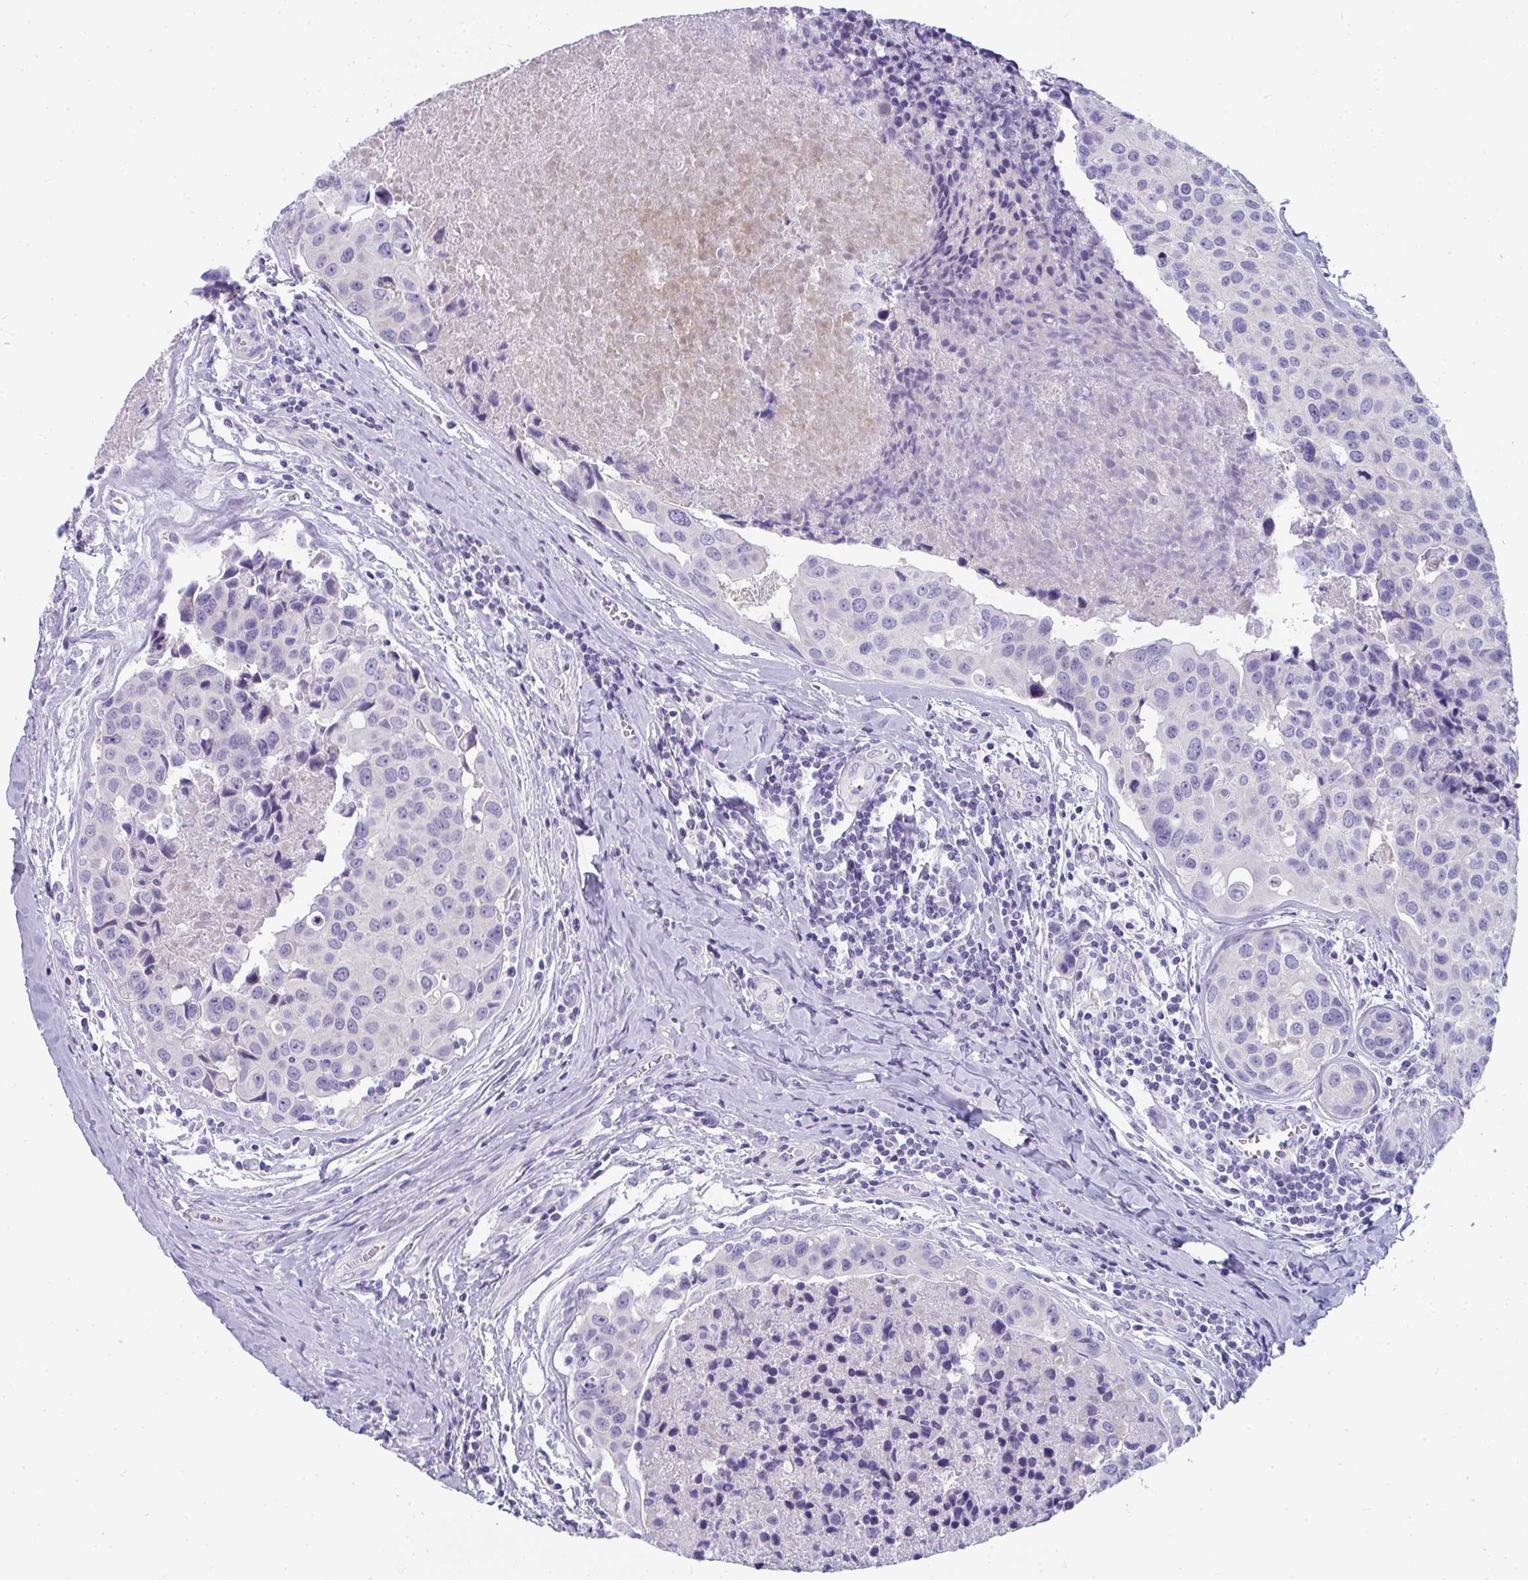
{"staining": {"intensity": "negative", "quantity": "none", "location": "none"}, "tissue": "breast cancer", "cell_type": "Tumor cells", "image_type": "cancer", "snomed": [{"axis": "morphology", "description": "Duct carcinoma"}, {"axis": "topography", "description": "Breast"}], "caption": "An image of invasive ductal carcinoma (breast) stained for a protein displays no brown staining in tumor cells.", "gene": "TTC30B", "patient": {"sex": "female", "age": 24}}